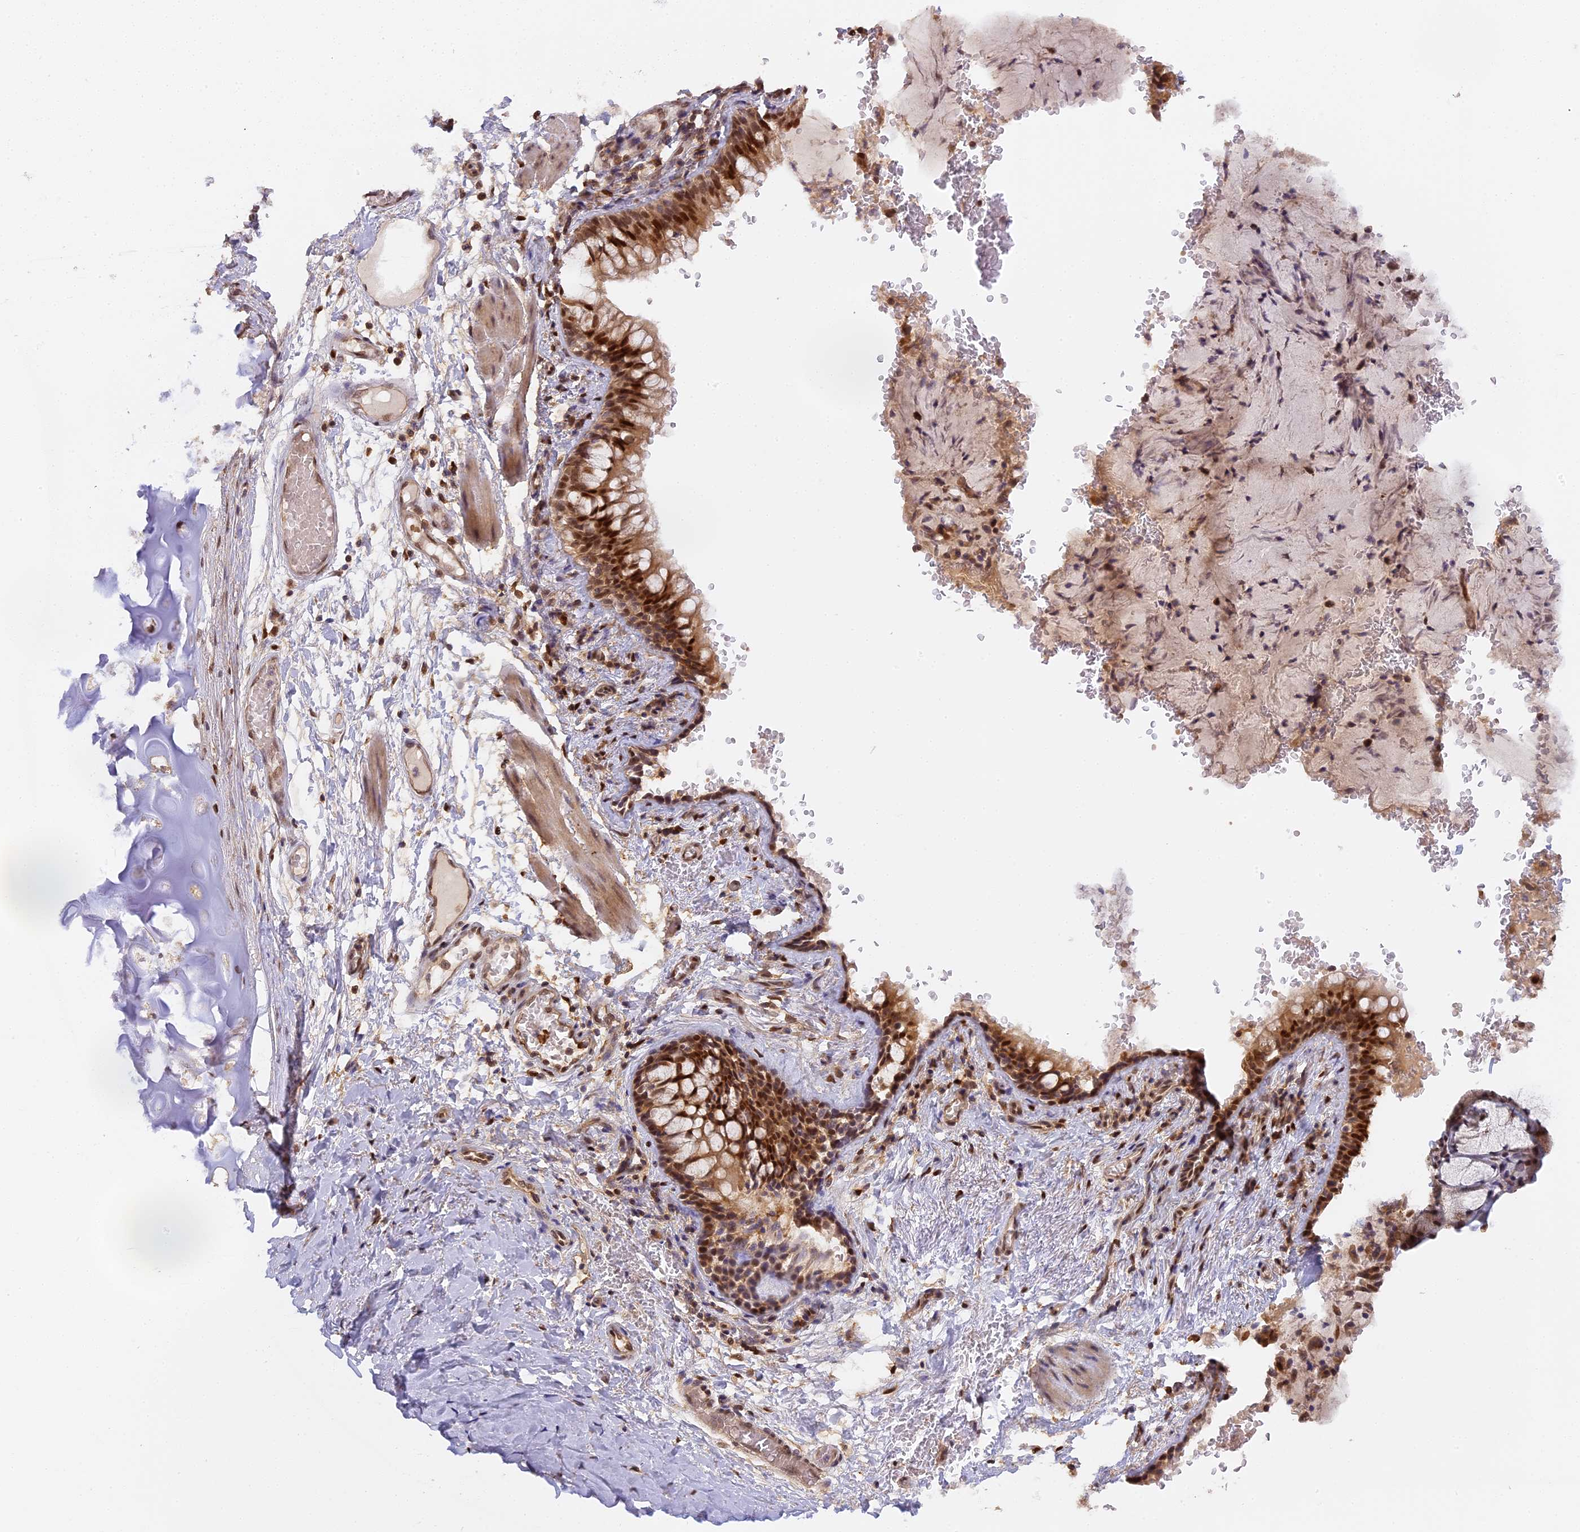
{"staining": {"intensity": "strong", "quantity": ">75%", "location": "cytoplasmic/membranous,nuclear"}, "tissue": "bronchus", "cell_type": "Respiratory epithelial cells", "image_type": "normal", "snomed": [{"axis": "morphology", "description": "Normal tissue, NOS"}, {"axis": "topography", "description": "Cartilage tissue"}, {"axis": "topography", "description": "Bronchus"}], "caption": "This photomicrograph exhibits immunohistochemistry (IHC) staining of normal bronchus, with high strong cytoplasmic/membranous,nuclear staining in approximately >75% of respiratory epithelial cells.", "gene": "MYBL2", "patient": {"sex": "female", "age": 36}}